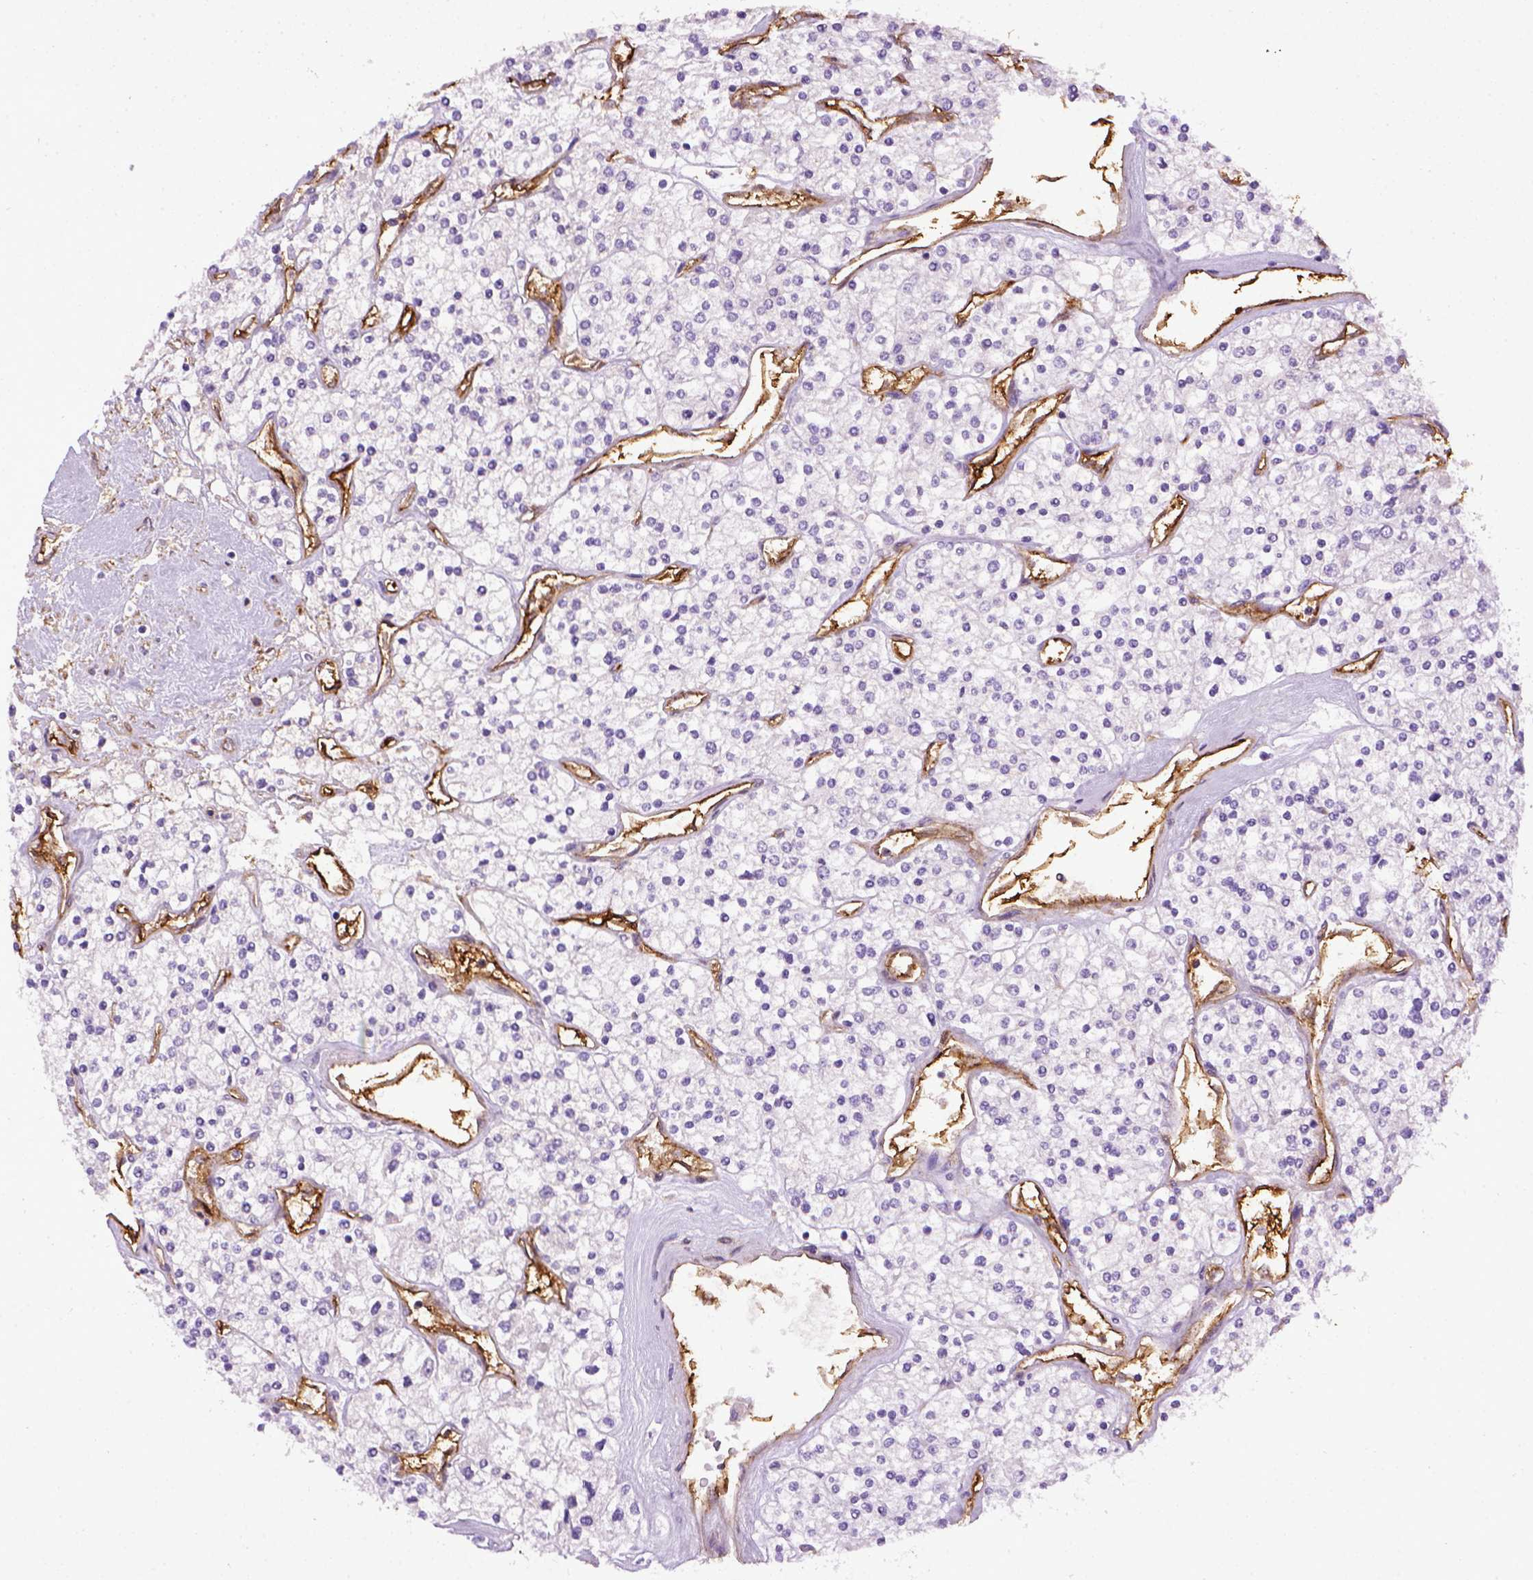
{"staining": {"intensity": "negative", "quantity": "none", "location": "none"}, "tissue": "renal cancer", "cell_type": "Tumor cells", "image_type": "cancer", "snomed": [{"axis": "morphology", "description": "Adenocarcinoma, NOS"}, {"axis": "topography", "description": "Kidney"}], "caption": "Immunohistochemistry (IHC) photomicrograph of neoplastic tissue: human adenocarcinoma (renal) stained with DAB reveals no significant protein positivity in tumor cells.", "gene": "ENG", "patient": {"sex": "male", "age": 80}}